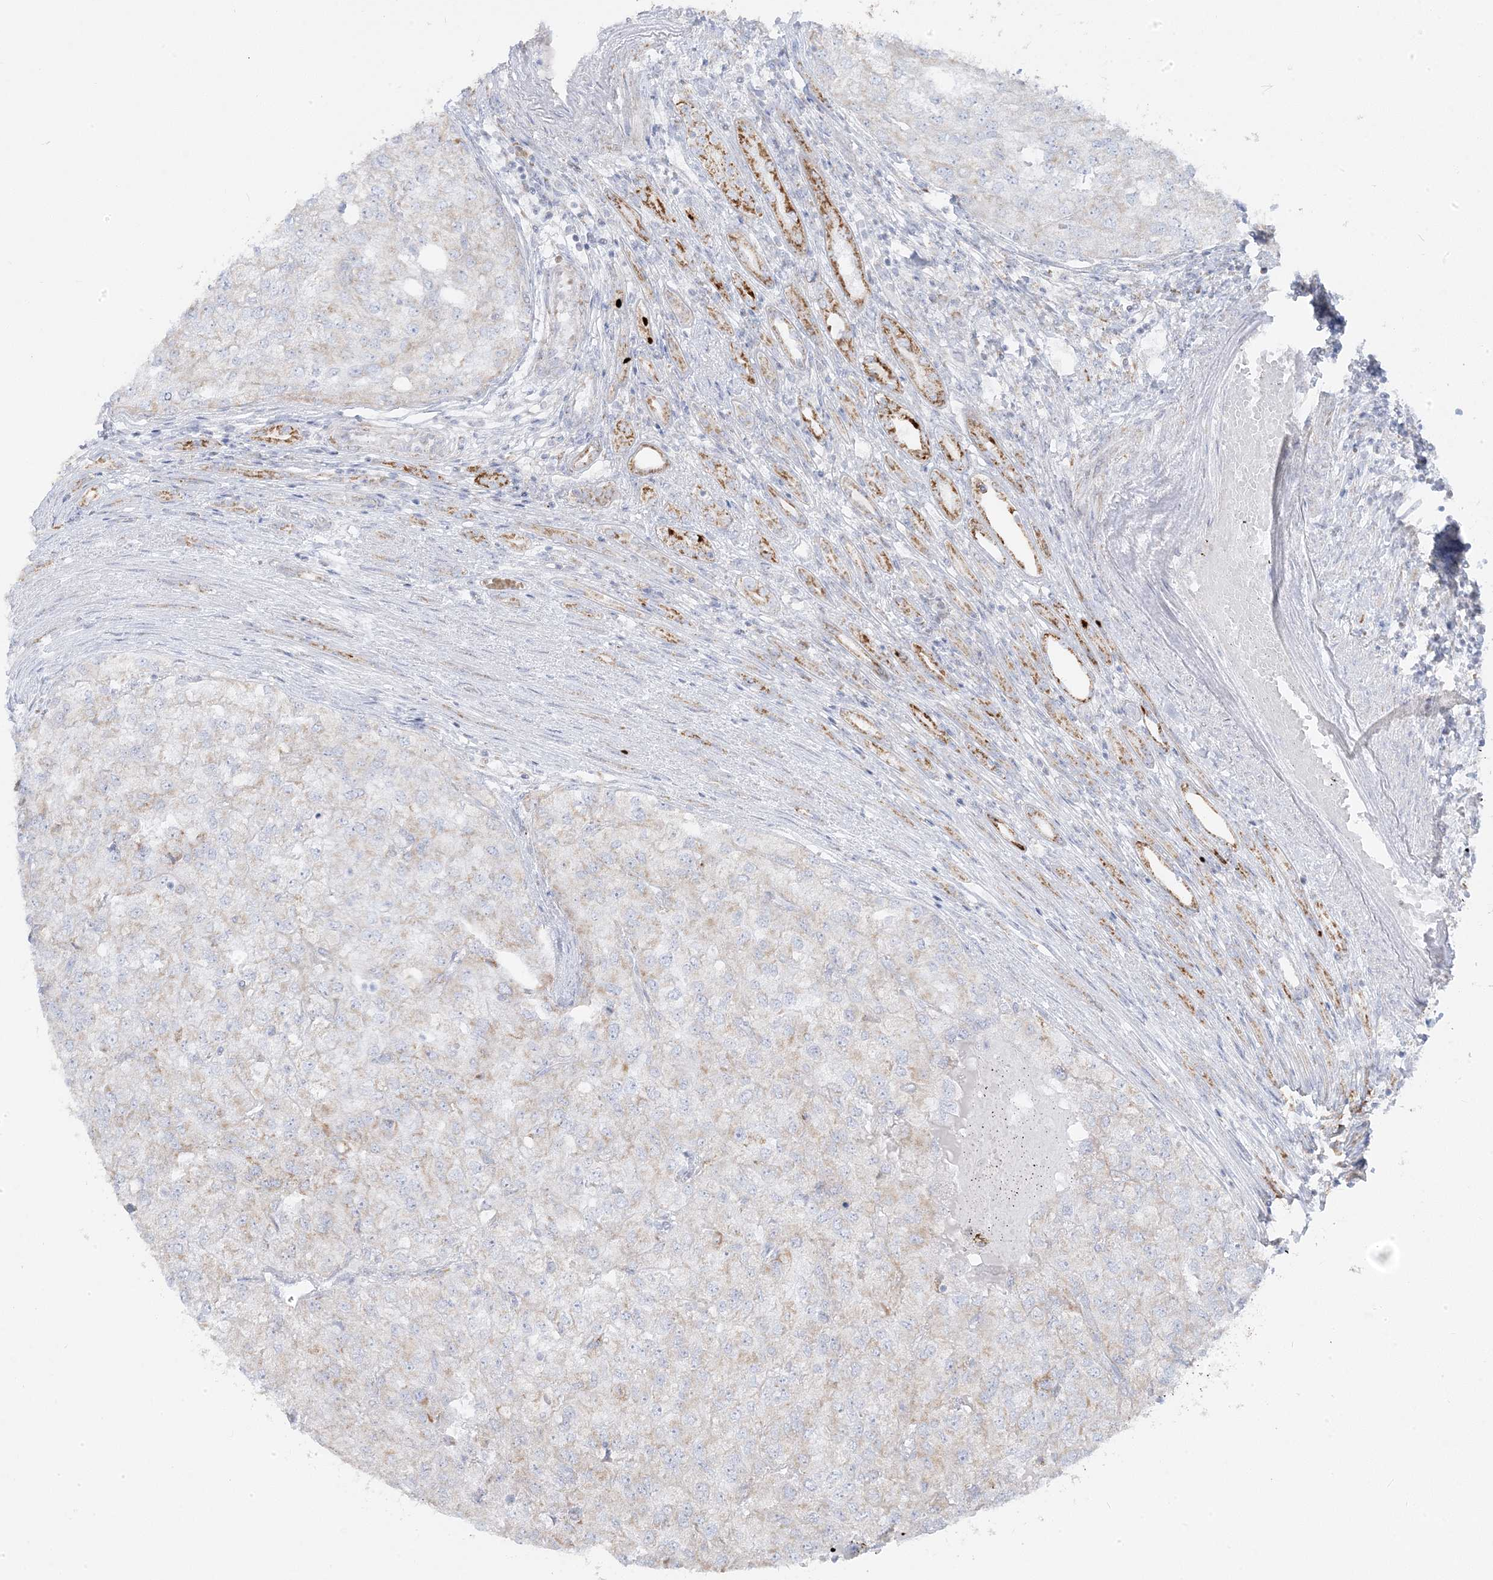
{"staining": {"intensity": "negative", "quantity": "none", "location": "none"}, "tissue": "renal cancer", "cell_type": "Tumor cells", "image_type": "cancer", "snomed": [{"axis": "morphology", "description": "Adenocarcinoma, NOS"}, {"axis": "topography", "description": "Kidney"}], "caption": "This histopathology image is of adenocarcinoma (renal) stained with IHC to label a protein in brown with the nuclei are counter-stained blue. There is no positivity in tumor cells. (Brightfield microscopy of DAB (3,3'-diaminobenzidine) immunohistochemistry at high magnification).", "gene": "PCCB", "patient": {"sex": "female", "age": 54}}